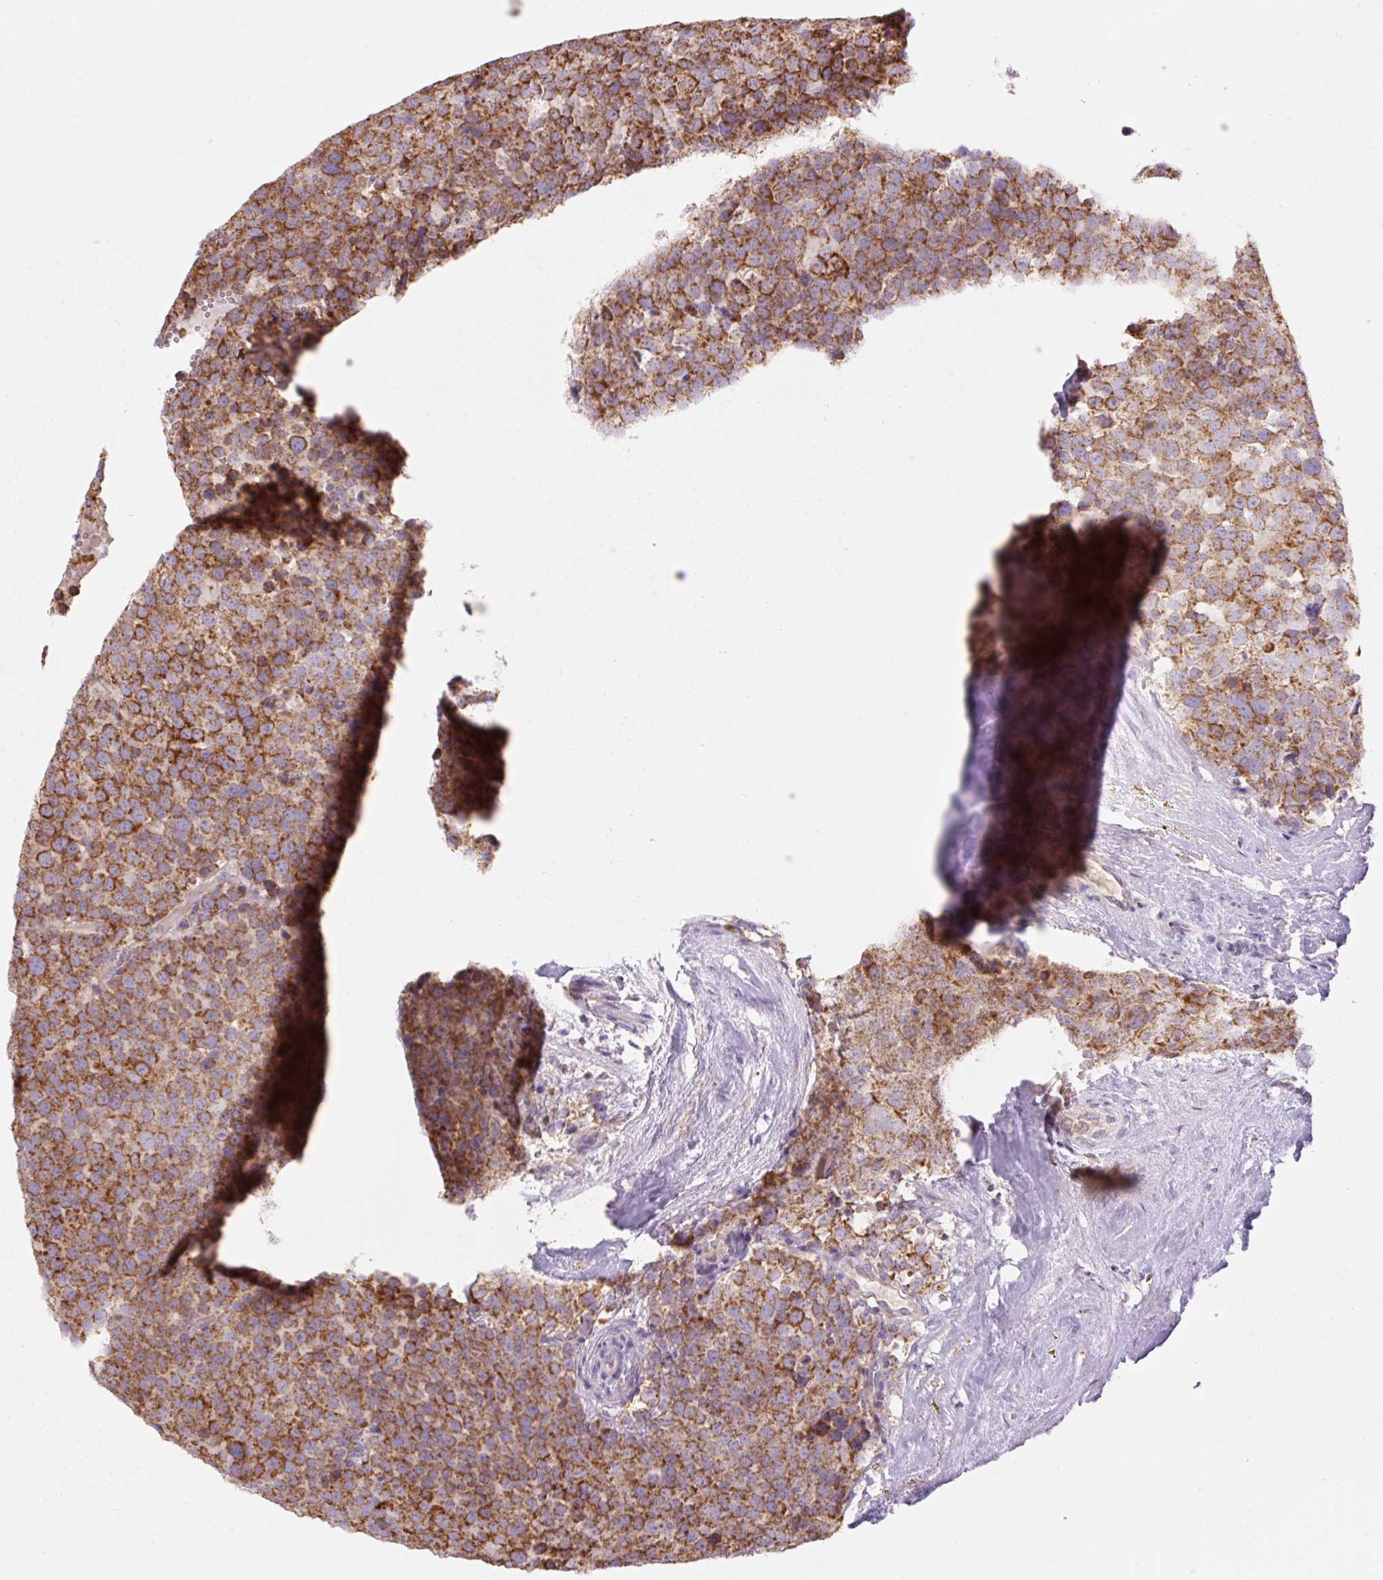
{"staining": {"intensity": "strong", "quantity": ">75%", "location": "cytoplasmic/membranous"}, "tissue": "testis cancer", "cell_type": "Tumor cells", "image_type": "cancer", "snomed": [{"axis": "morphology", "description": "Seminoma, NOS"}, {"axis": "topography", "description": "Testis"}], "caption": "Protein positivity by IHC exhibits strong cytoplasmic/membranous positivity in about >75% of tumor cells in testis cancer.", "gene": "GOSR2", "patient": {"sex": "male", "age": 71}}